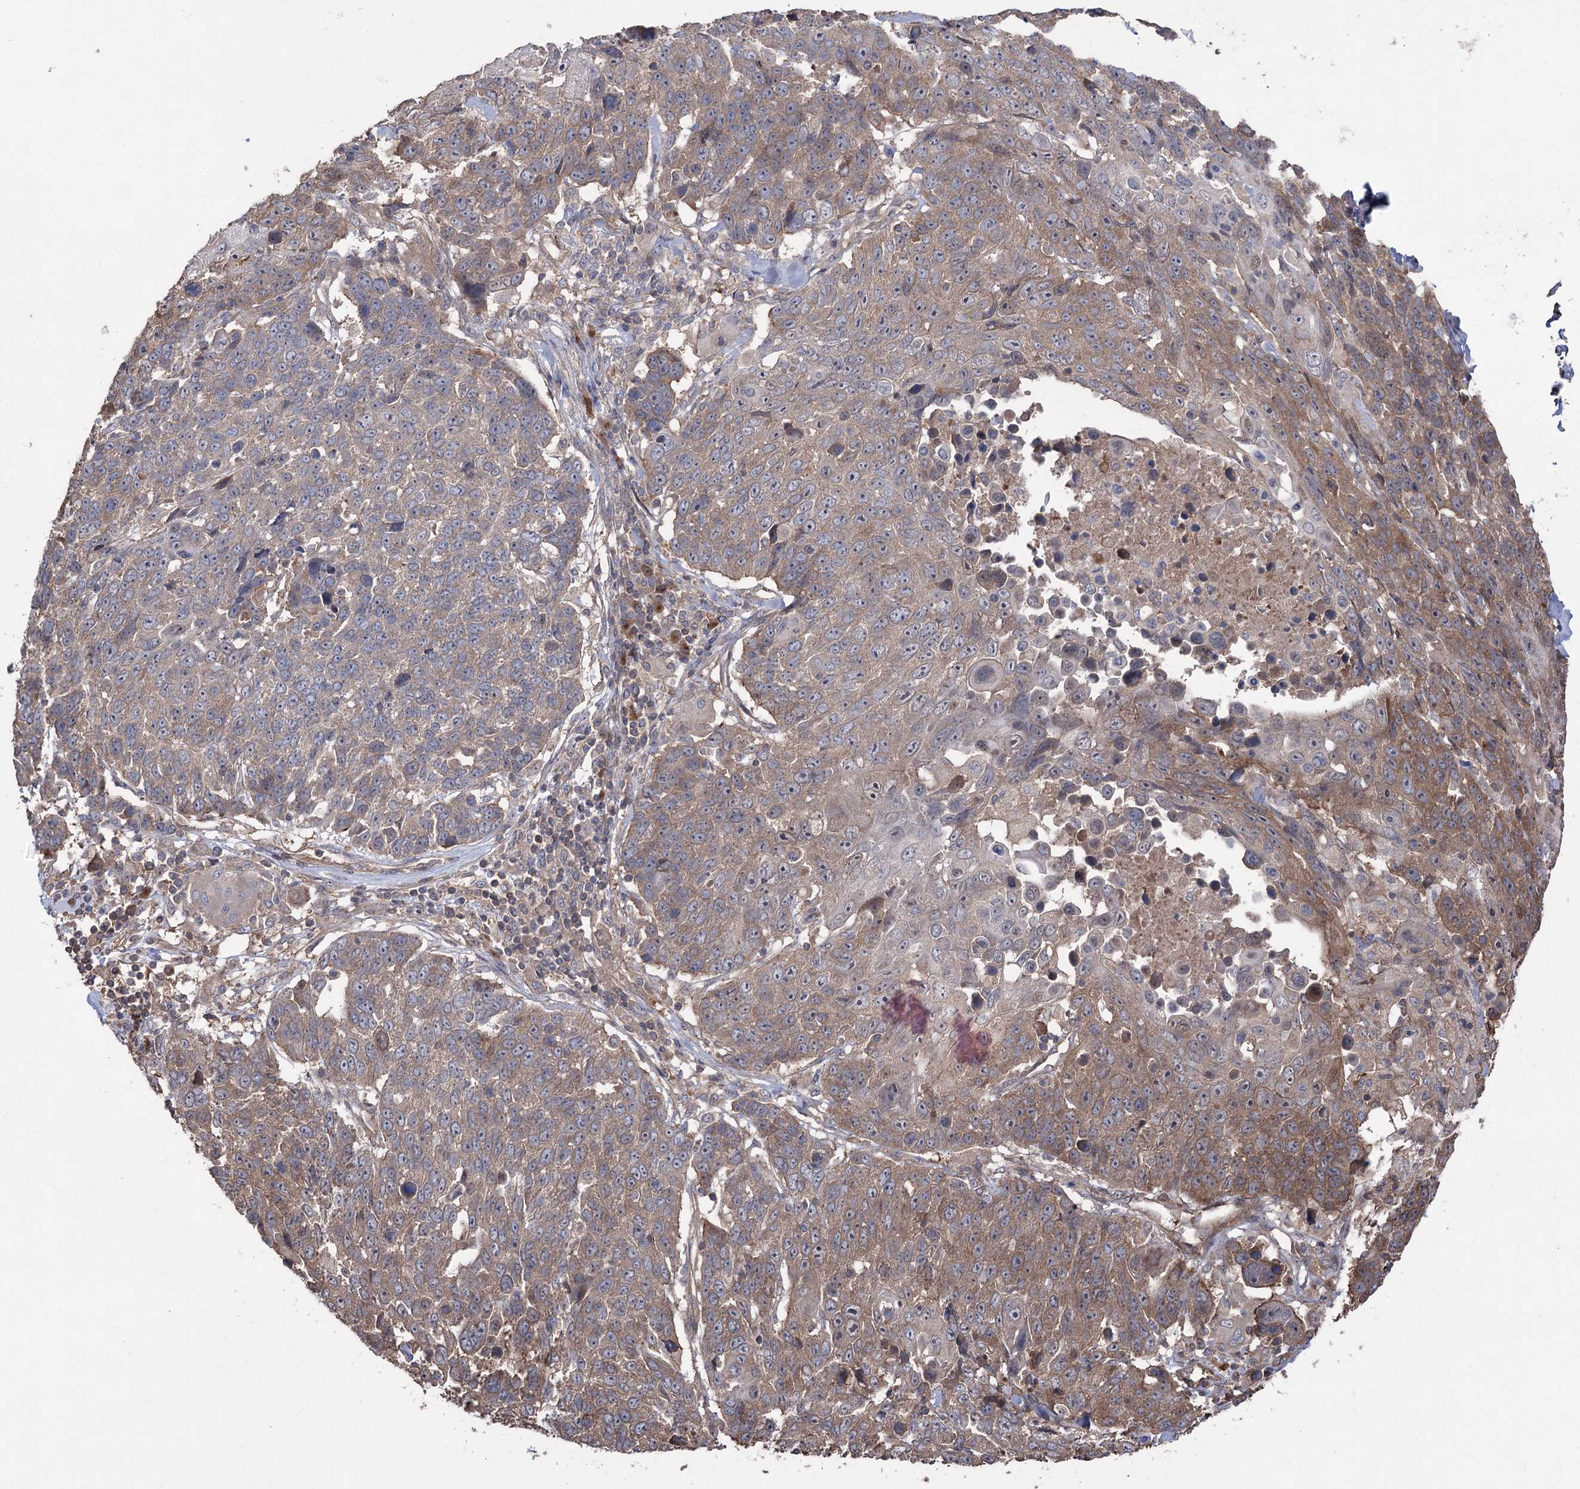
{"staining": {"intensity": "weak", "quantity": "25%-75%", "location": "cytoplasmic/membranous"}, "tissue": "lung cancer", "cell_type": "Tumor cells", "image_type": "cancer", "snomed": [{"axis": "morphology", "description": "Squamous cell carcinoma, NOS"}, {"axis": "topography", "description": "Lung"}], "caption": "DAB (3,3'-diaminobenzidine) immunohistochemical staining of lung squamous cell carcinoma exhibits weak cytoplasmic/membranous protein positivity in approximately 25%-75% of tumor cells.", "gene": "LARS2", "patient": {"sex": "male", "age": 66}}